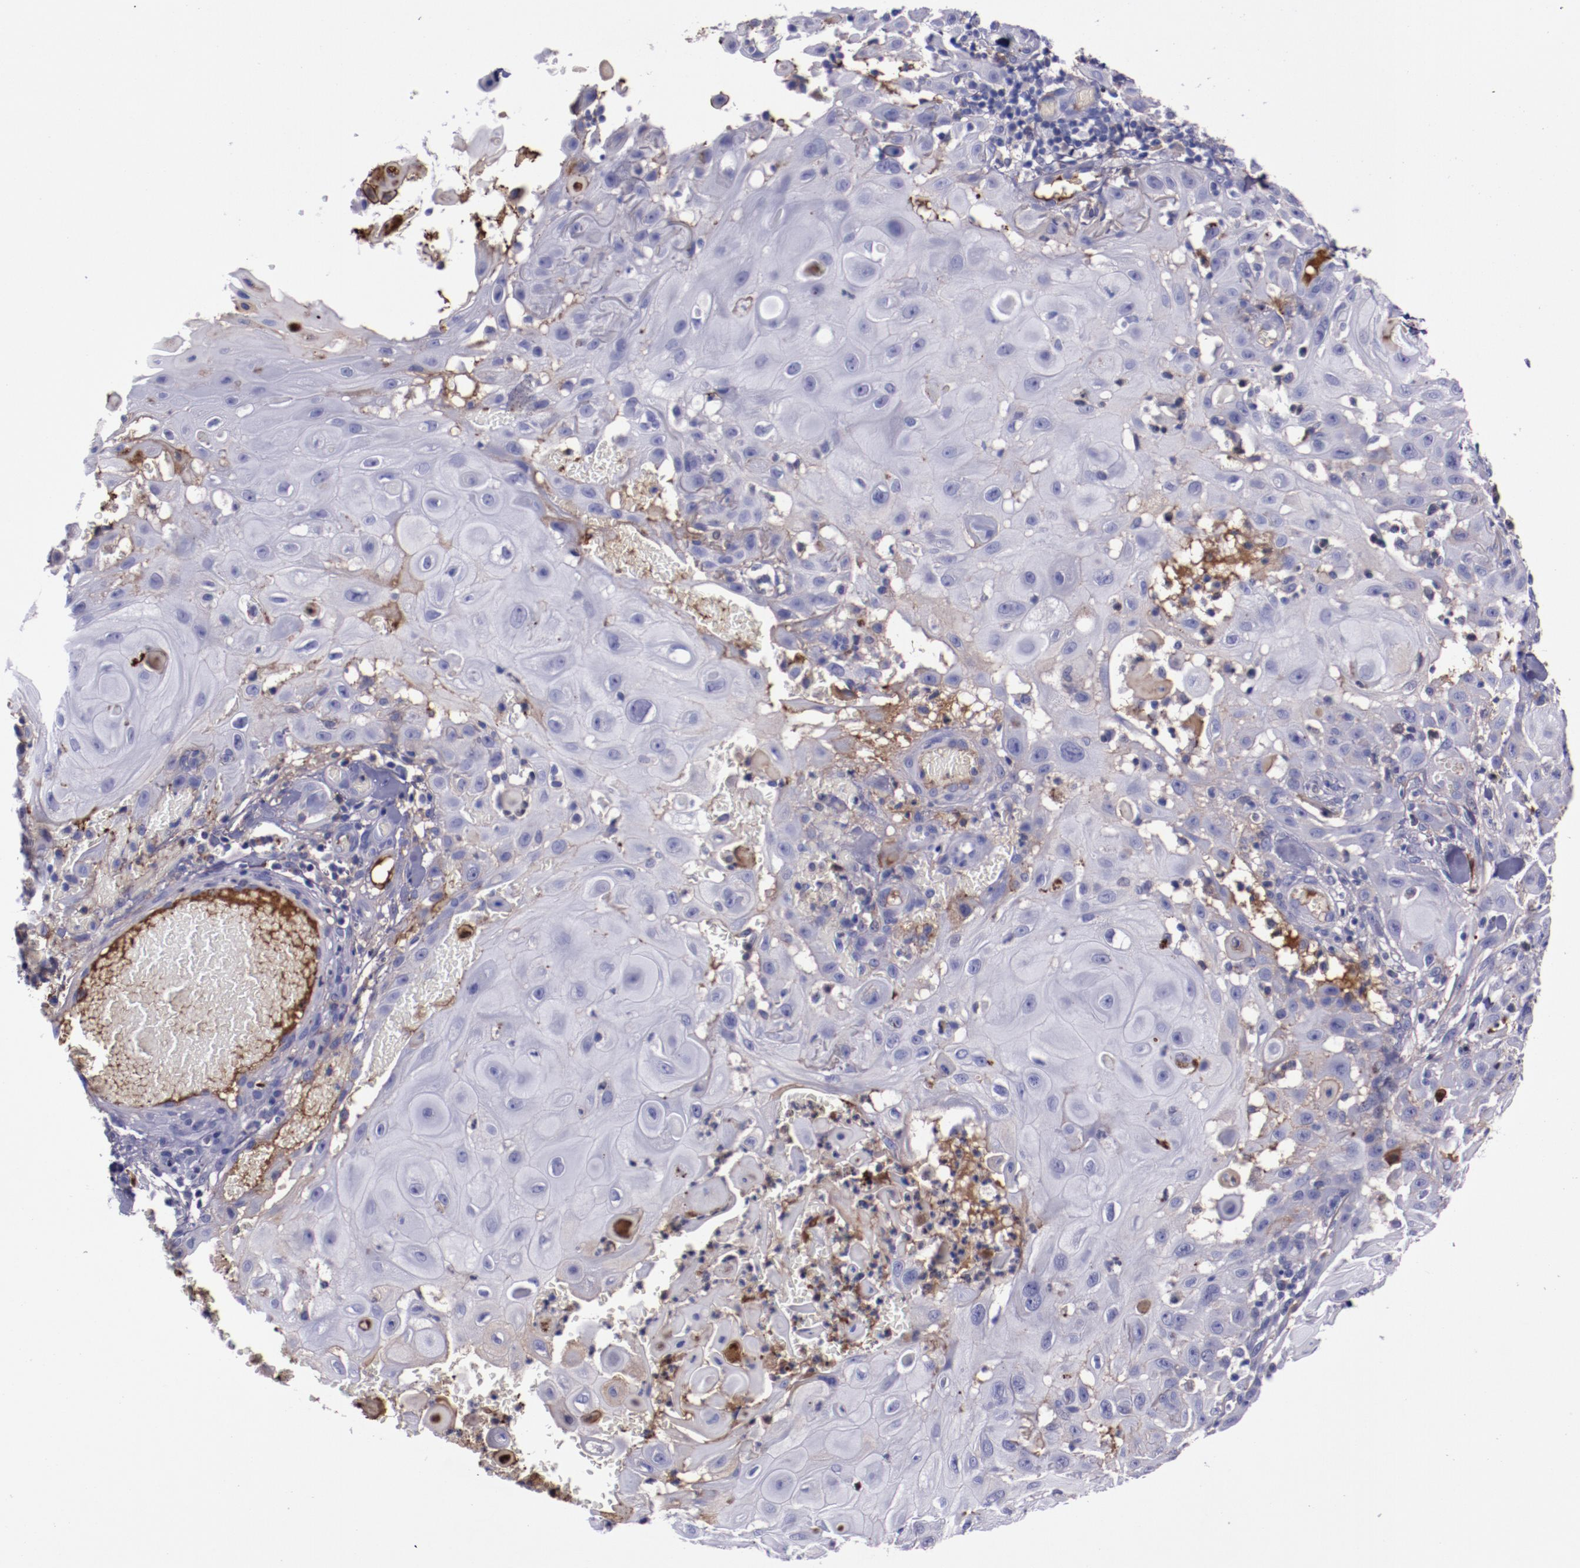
{"staining": {"intensity": "negative", "quantity": "none", "location": "none"}, "tissue": "skin cancer", "cell_type": "Tumor cells", "image_type": "cancer", "snomed": [{"axis": "morphology", "description": "Squamous cell carcinoma, NOS"}, {"axis": "topography", "description": "Skin"}], "caption": "Immunohistochemistry (IHC) photomicrograph of human squamous cell carcinoma (skin) stained for a protein (brown), which reveals no positivity in tumor cells.", "gene": "APOH", "patient": {"sex": "male", "age": 24}}